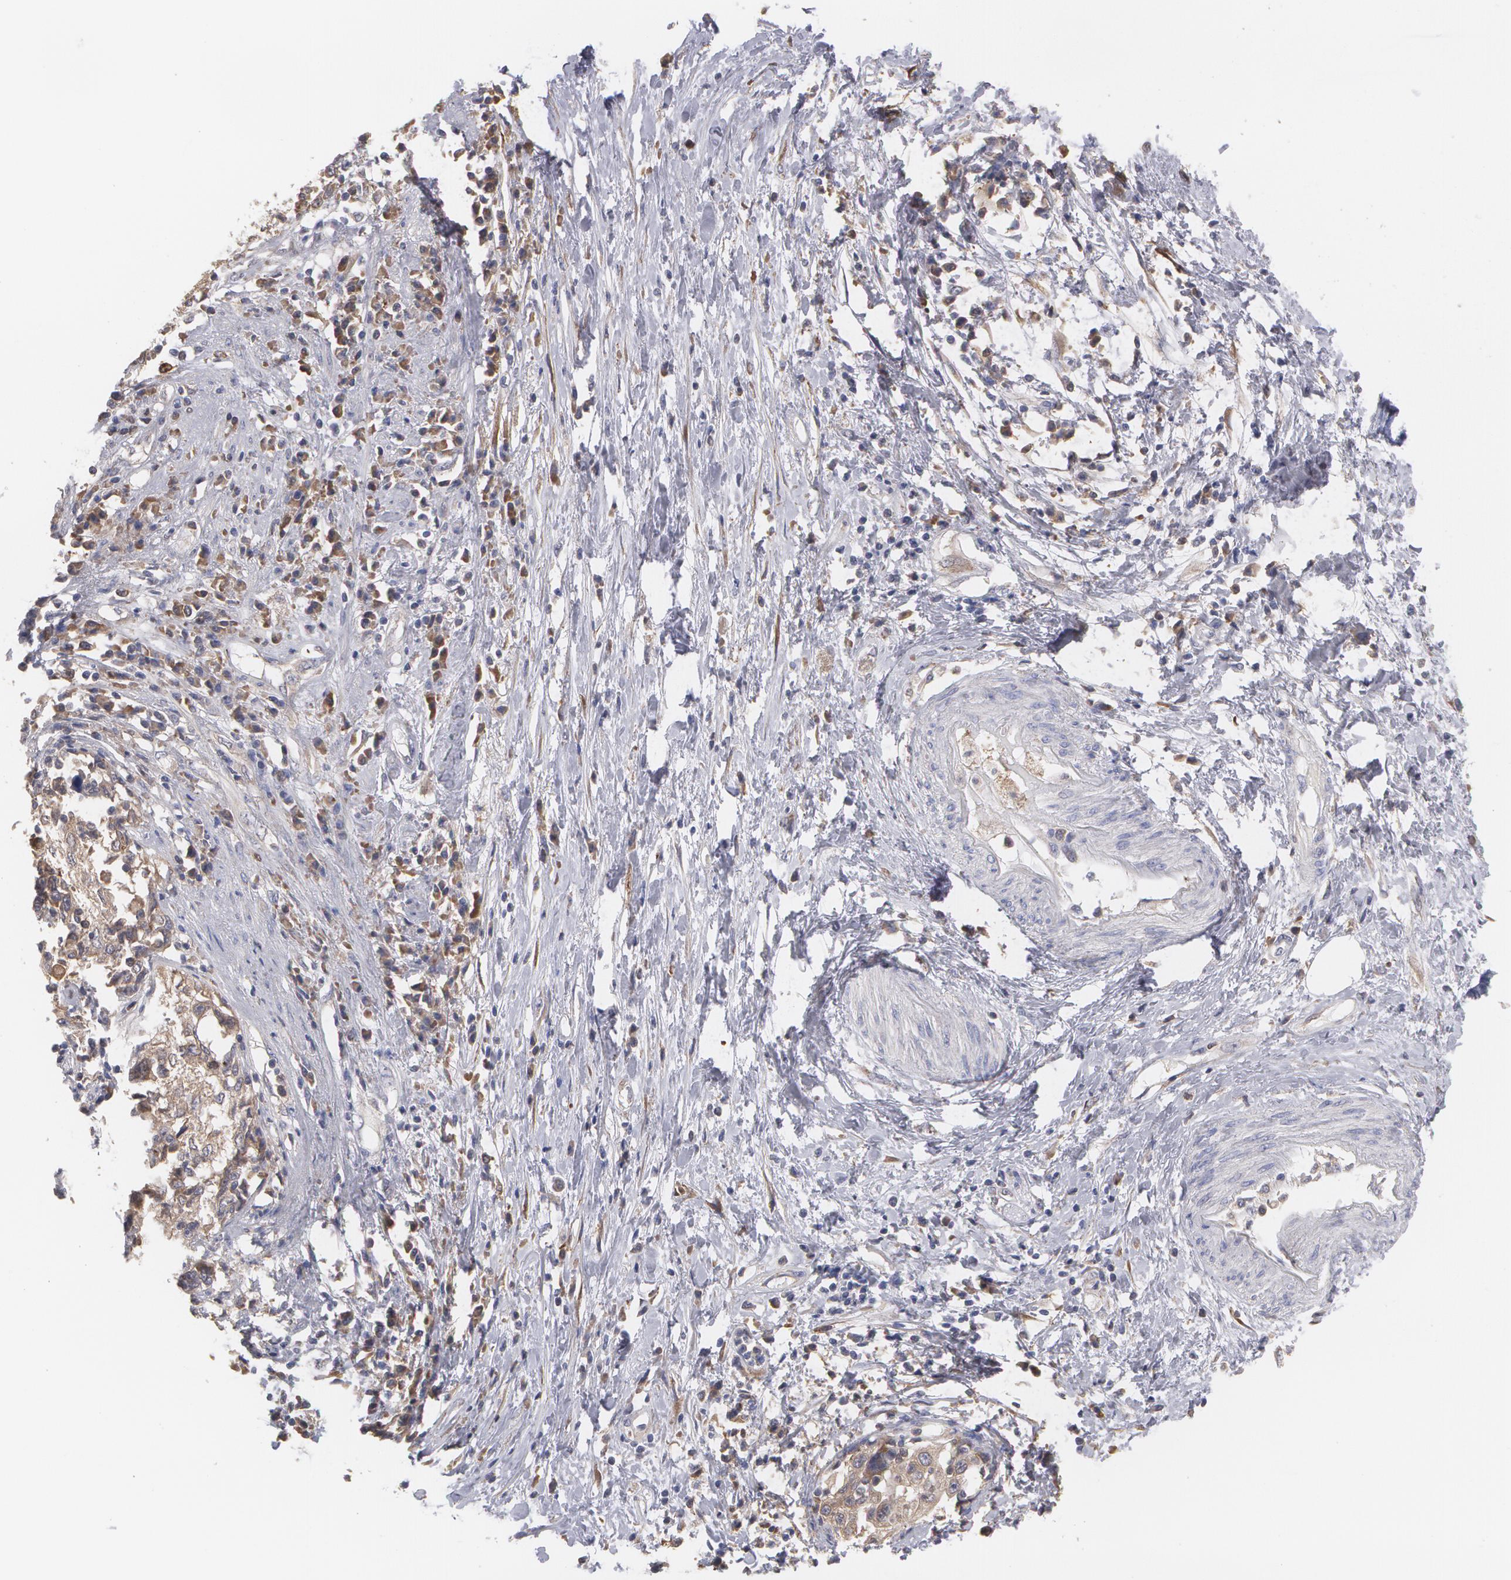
{"staining": {"intensity": "weak", "quantity": ">75%", "location": "cytoplasmic/membranous"}, "tissue": "cervical cancer", "cell_type": "Tumor cells", "image_type": "cancer", "snomed": [{"axis": "morphology", "description": "Squamous cell carcinoma, NOS"}, {"axis": "topography", "description": "Cervix"}], "caption": "Immunohistochemistry image of cervical cancer (squamous cell carcinoma) stained for a protein (brown), which shows low levels of weak cytoplasmic/membranous staining in about >75% of tumor cells.", "gene": "MTHFD1", "patient": {"sex": "female", "age": 57}}